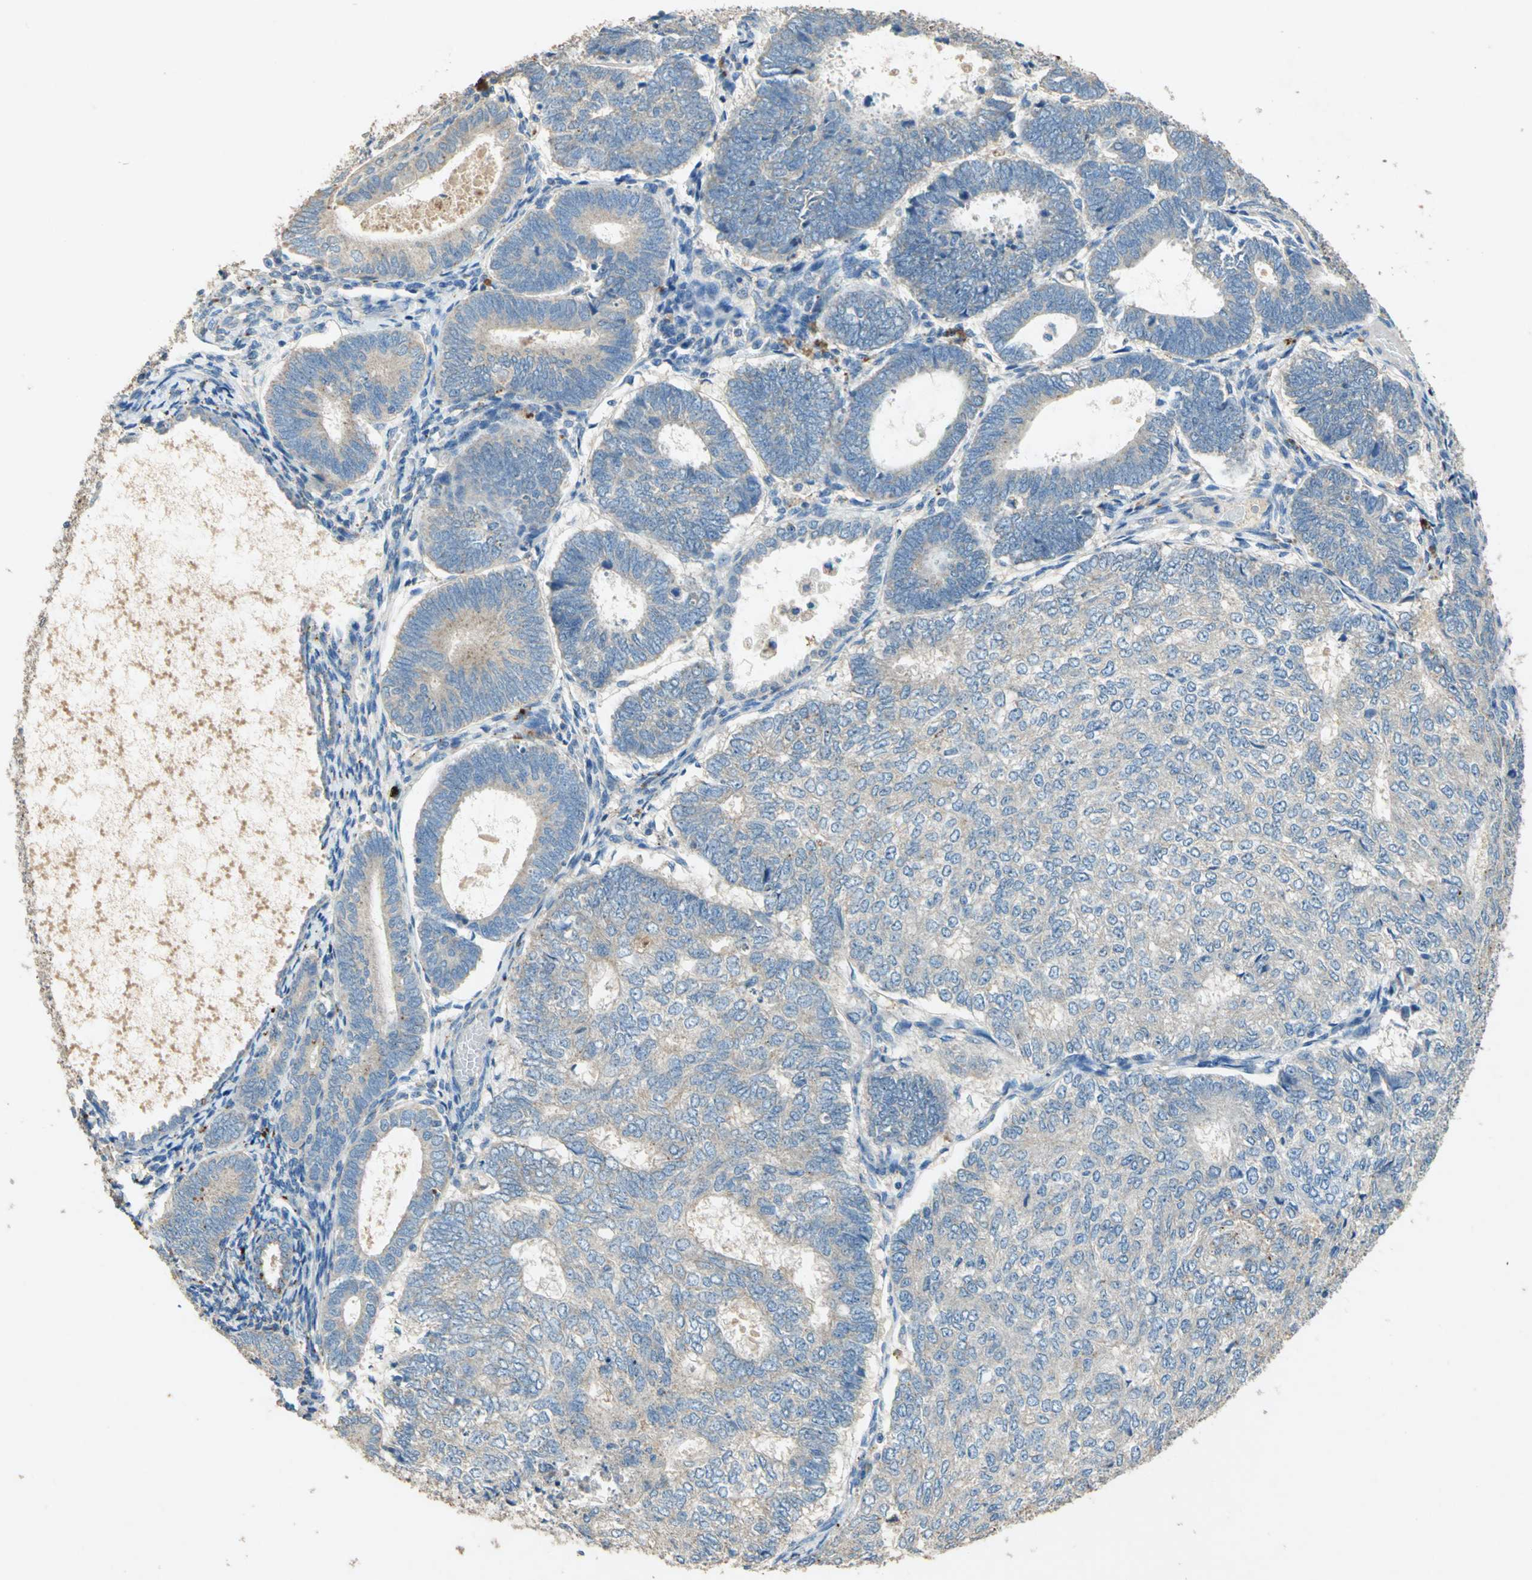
{"staining": {"intensity": "moderate", "quantity": ">75%", "location": "cytoplasmic/membranous"}, "tissue": "endometrial cancer", "cell_type": "Tumor cells", "image_type": "cancer", "snomed": [{"axis": "morphology", "description": "Adenocarcinoma, NOS"}, {"axis": "topography", "description": "Uterus"}], "caption": "IHC photomicrograph of neoplastic tissue: human endometrial cancer stained using immunohistochemistry displays medium levels of moderate protein expression localized specifically in the cytoplasmic/membranous of tumor cells, appearing as a cytoplasmic/membranous brown color.", "gene": "ADAMTS5", "patient": {"sex": "female", "age": 60}}